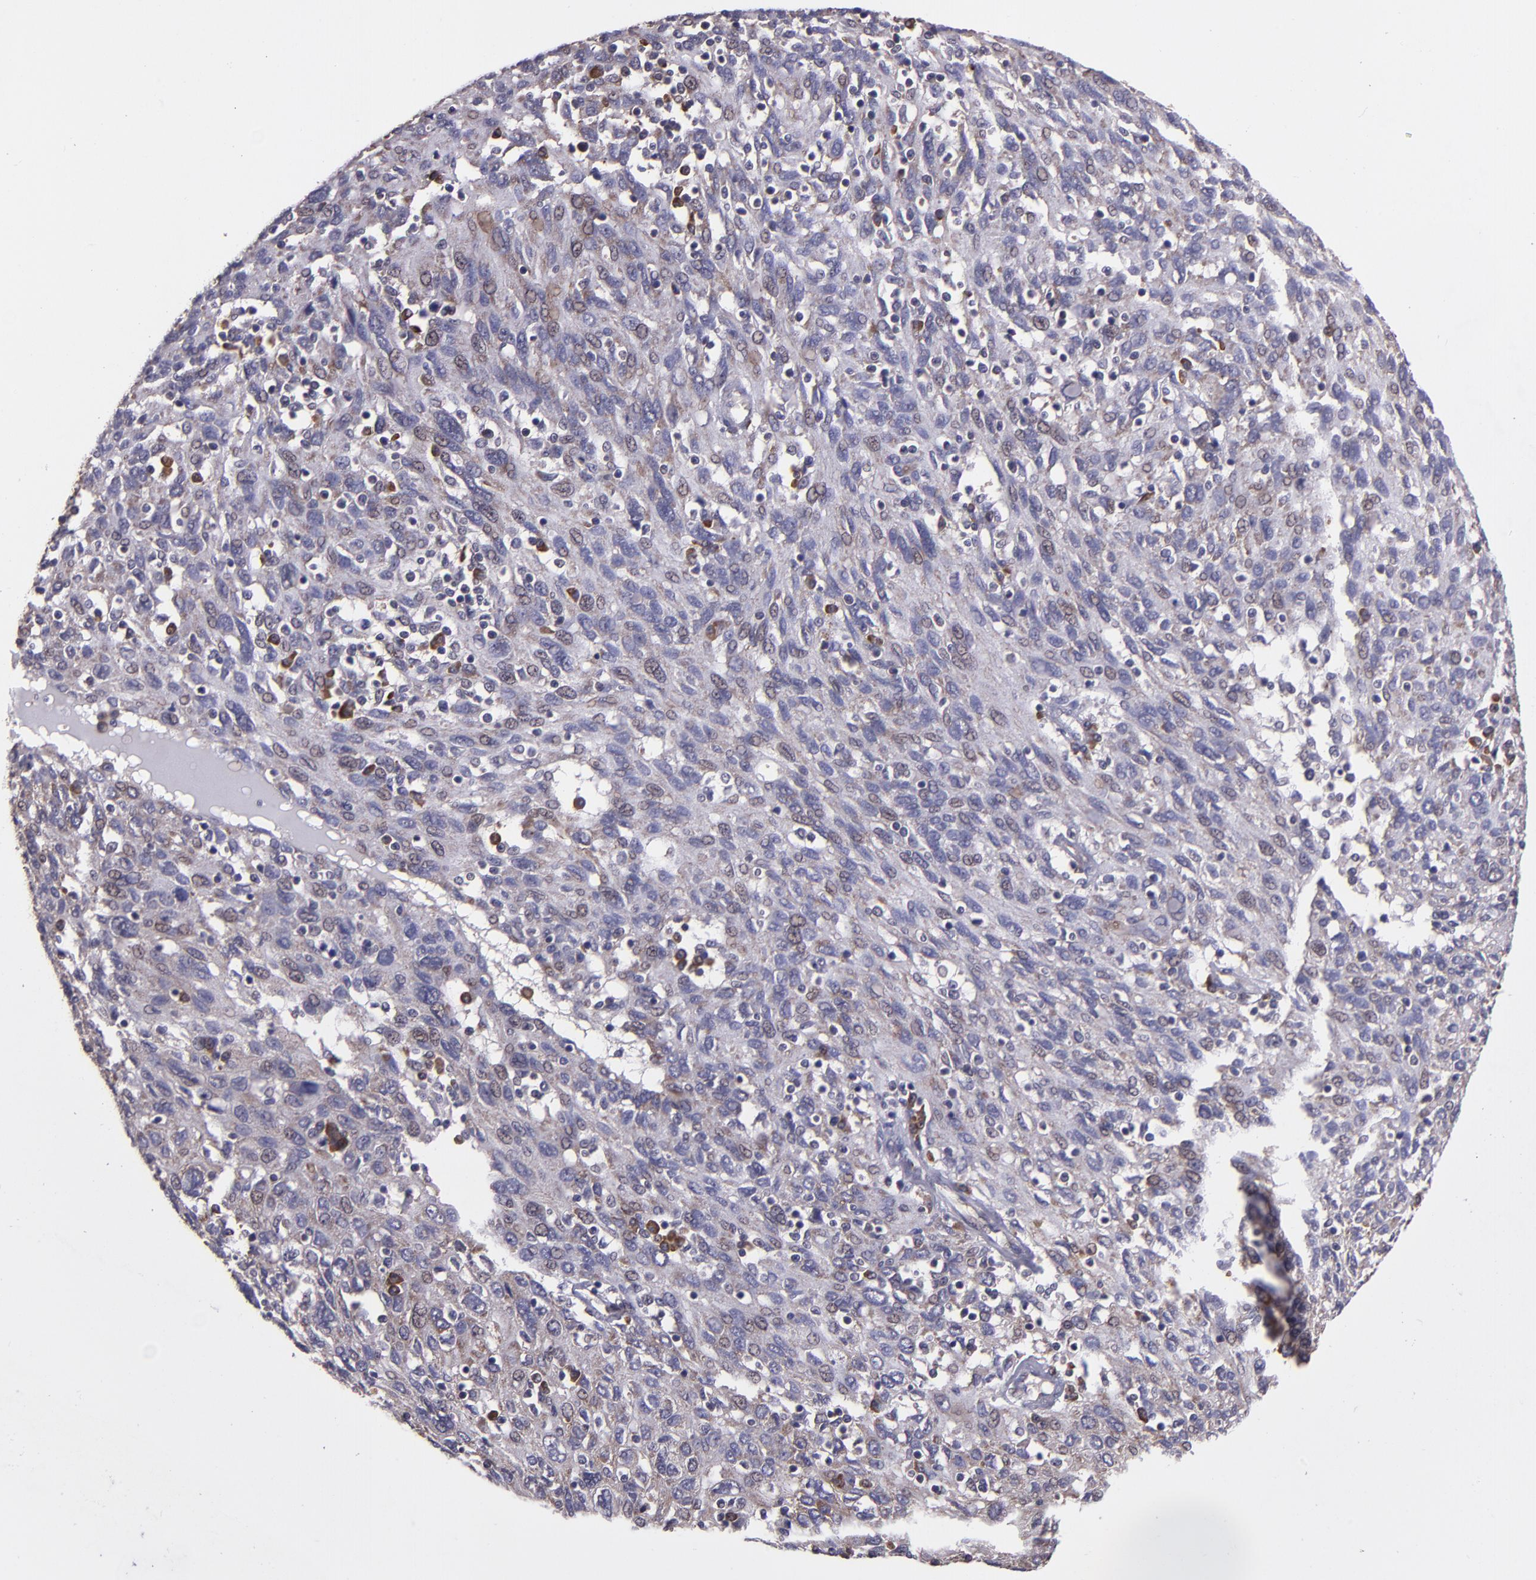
{"staining": {"intensity": "moderate", "quantity": ">75%", "location": "cytoplasmic/membranous"}, "tissue": "ovarian cancer", "cell_type": "Tumor cells", "image_type": "cancer", "snomed": [{"axis": "morphology", "description": "Carcinoma, endometroid"}, {"axis": "topography", "description": "Ovary"}], "caption": "Ovarian cancer (endometroid carcinoma) stained with DAB immunohistochemistry displays medium levels of moderate cytoplasmic/membranous expression in about >75% of tumor cells.", "gene": "USP51", "patient": {"sex": "female", "age": 50}}